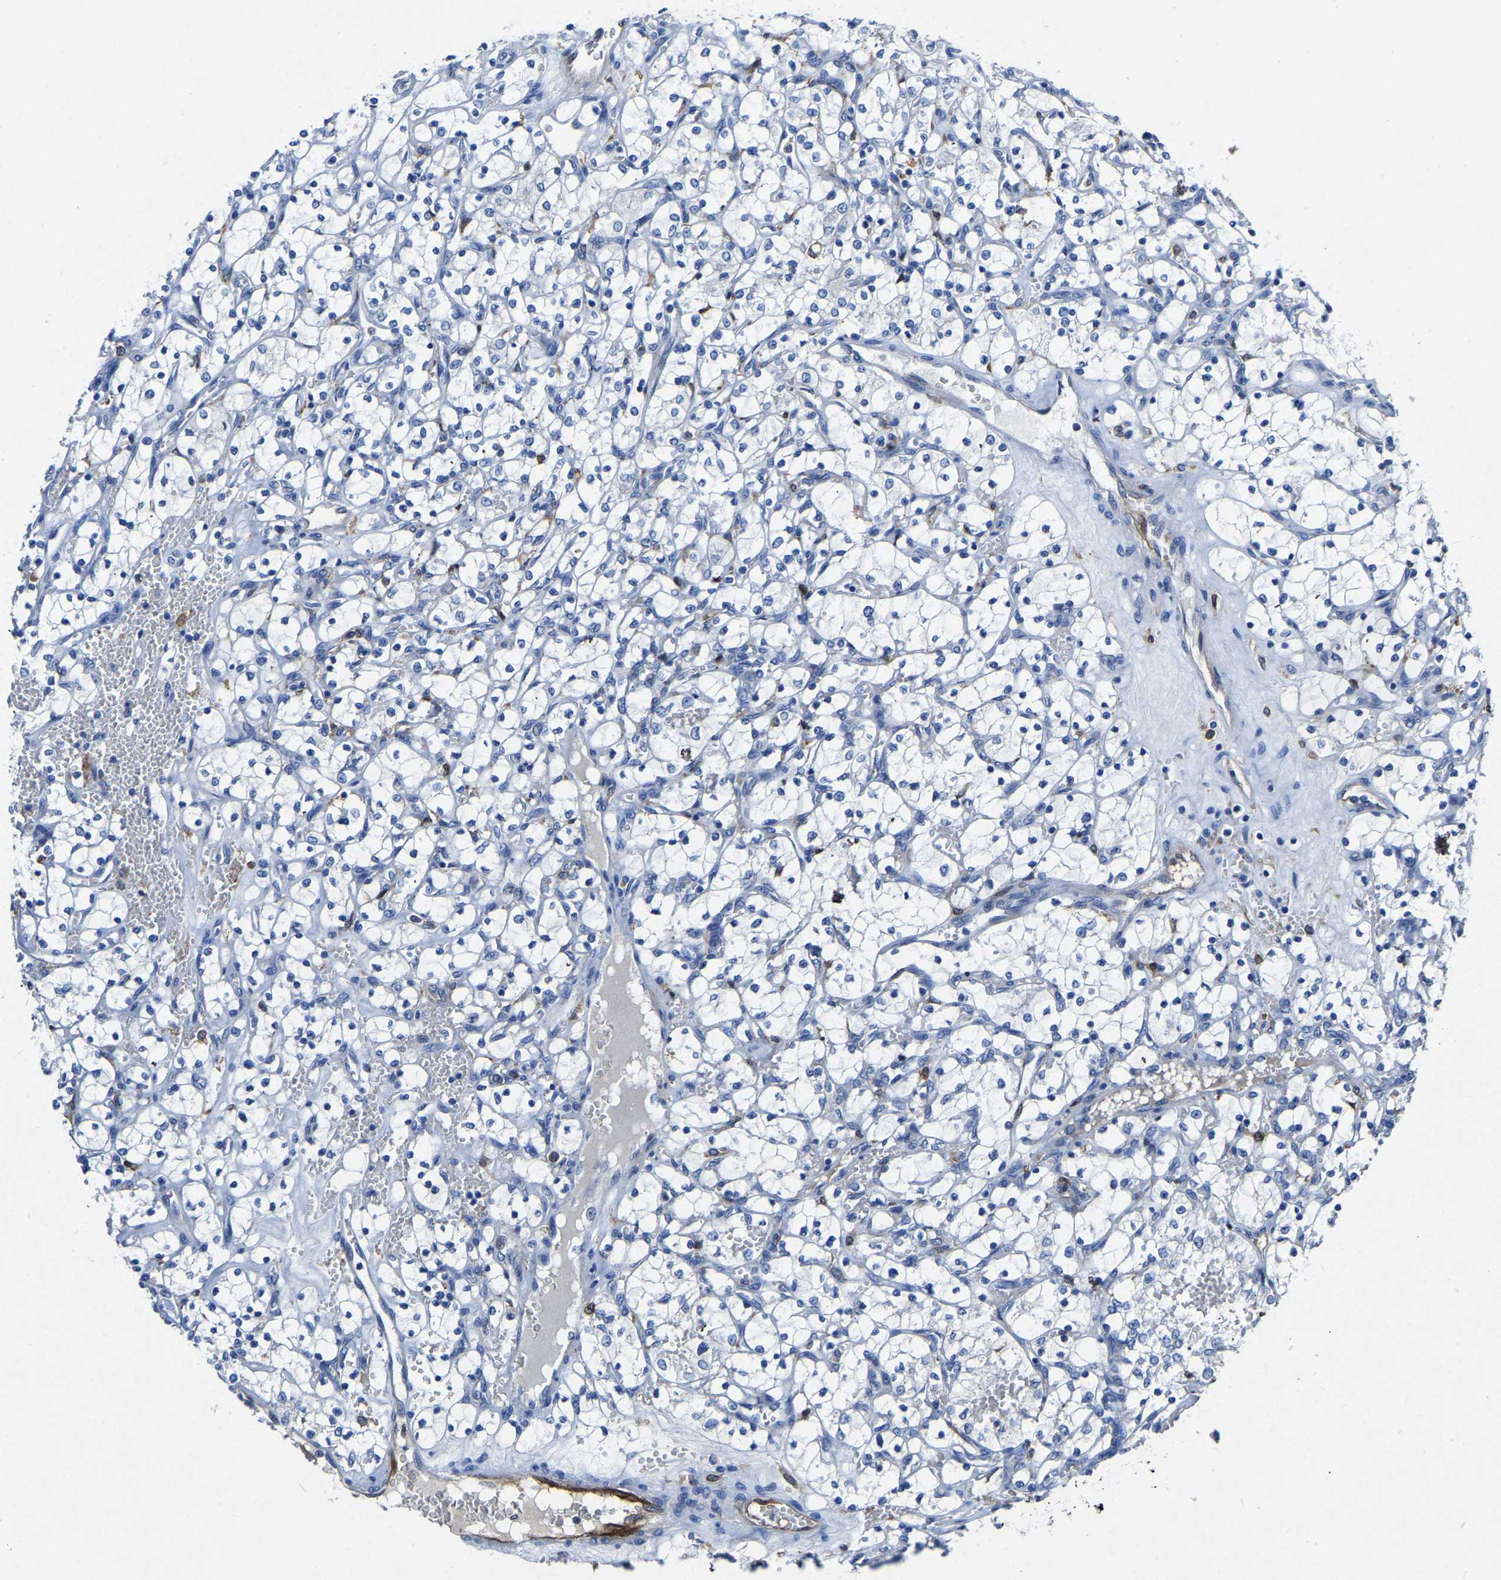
{"staining": {"intensity": "negative", "quantity": "none", "location": "none"}, "tissue": "renal cancer", "cell_type": "Tumor cells", "image_type": "cancer", "snomed": [{"axis": "morphology", "description": "Adenocarcinoma, NOS"}, {"axis": "topography", "description": "Kidney"}], "caption": "This is an immunohistochemistry image of human renal cancer (adenocarcinoma). There is no staining in tumor cells.", "gene": "ATG2B", "patient": {"sex": "female", "age": 69}}